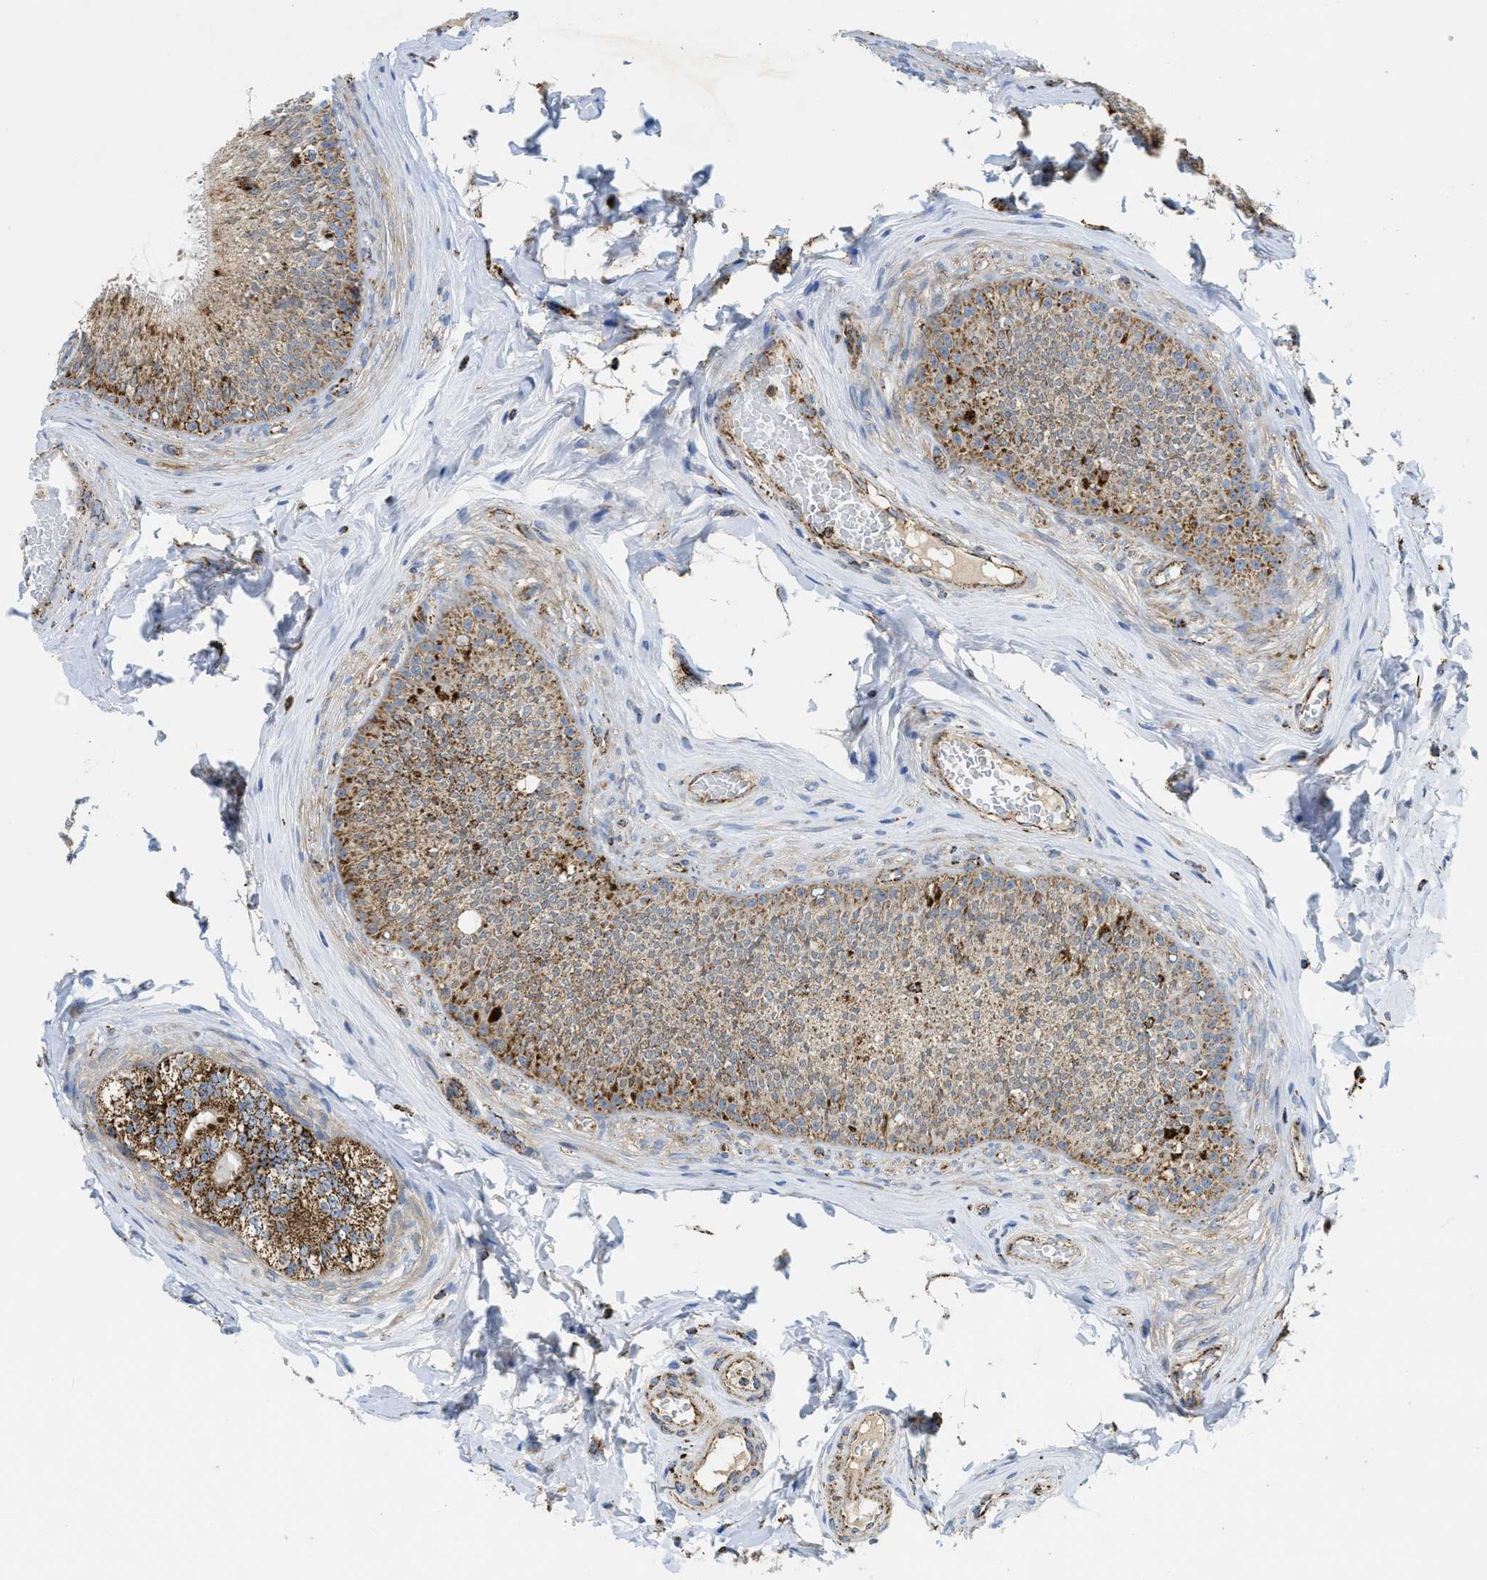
{"staining": {"intensity": "moderate", "quantity": ">75%", "location": "cytoplasmic/membranous"}, "tissue": "epididymis", "cell_type": "Glandular cells", "image_type": "normal", "snomed": [{"axis": "morphology", "description": "Normal tissue, NOS"}, {"axis": "topography", "description": "Testis"}, {"axis": "topography", "description": "Epididymis"}], "caption": "Epididymis stained with immunohistochemistry (IHC) displays moderate cytoplasmic/membranous expression in approximately >75% of glandular cells.", "gene": "SQOR", "patient": {"sex": "male", "age": 36}}